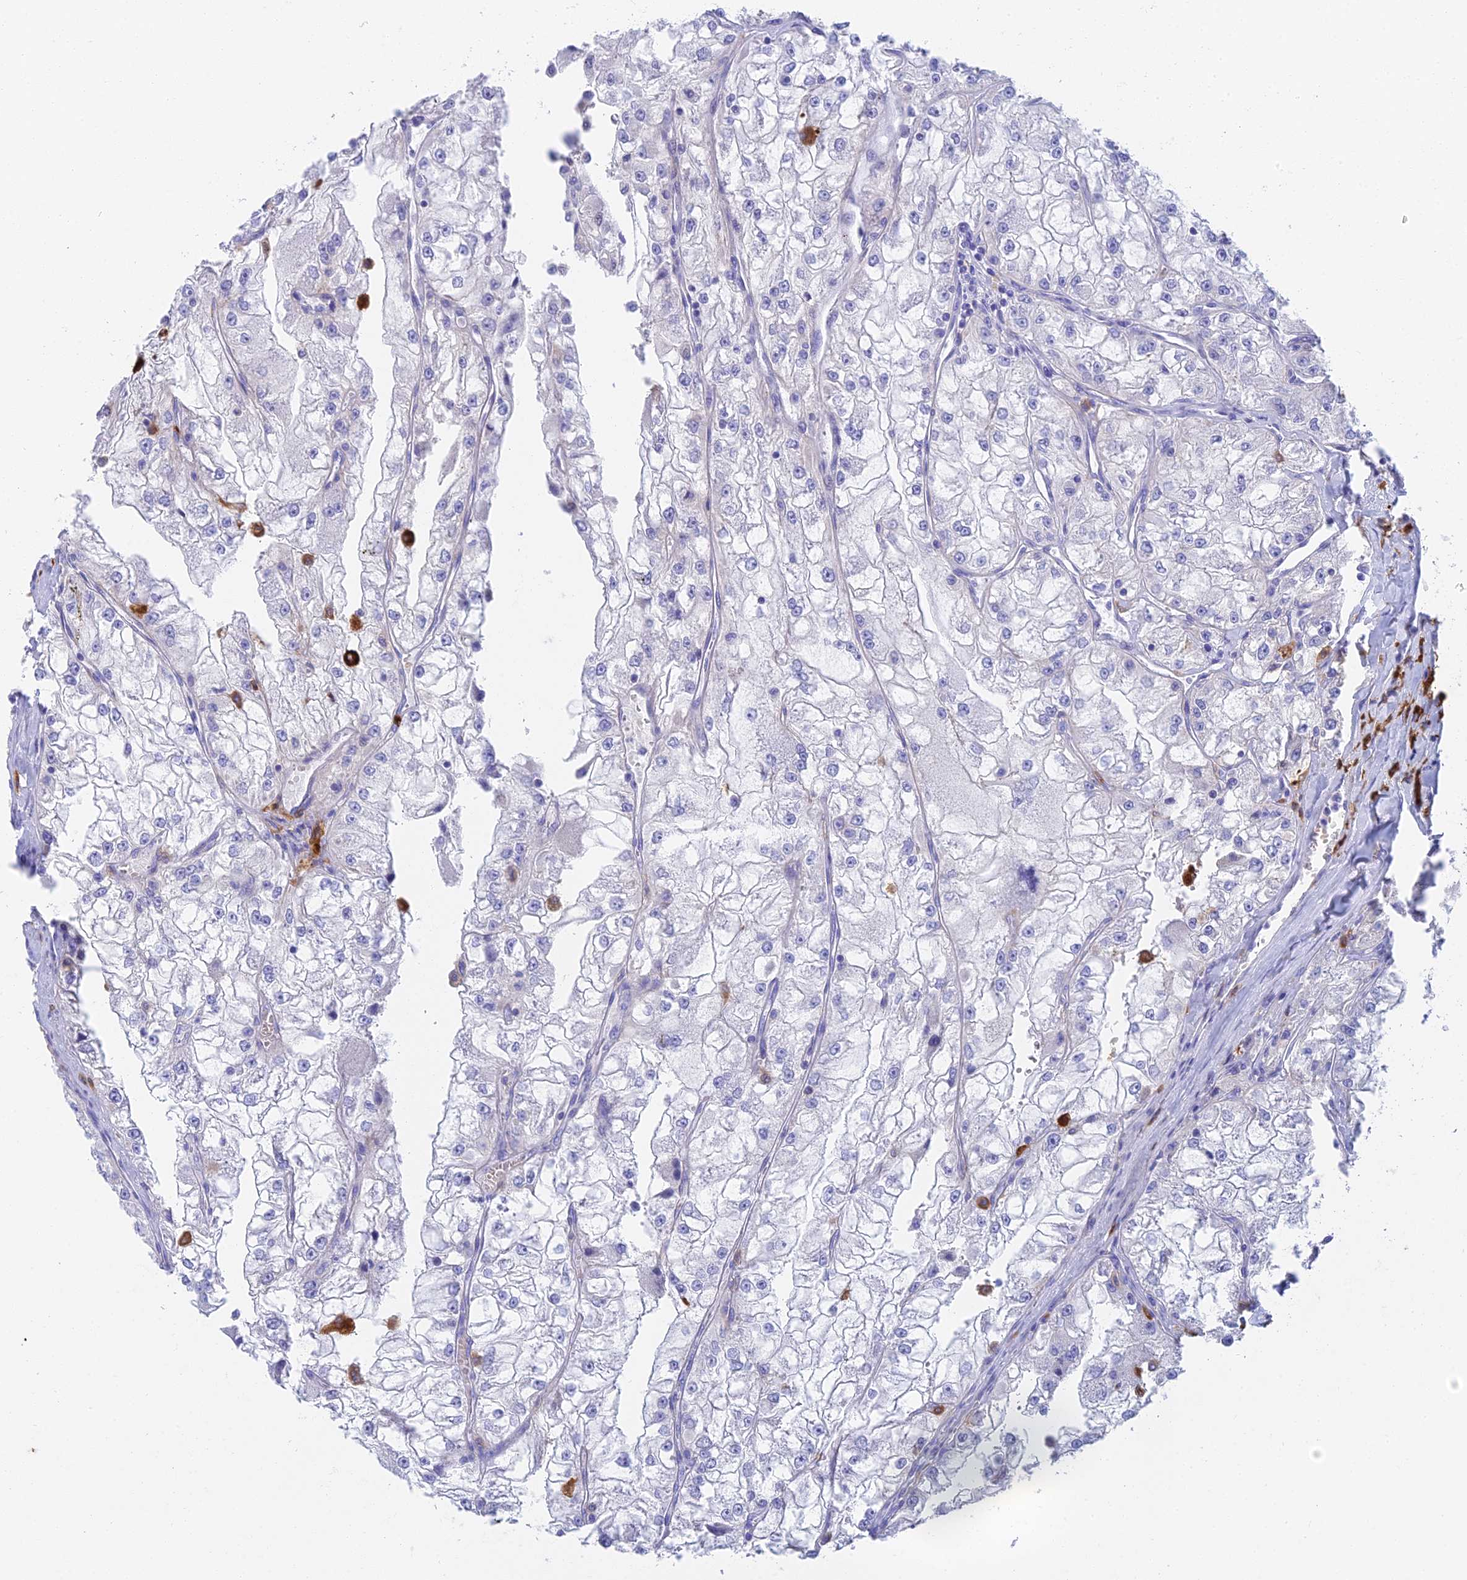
{"staining": {"intensity": "negative", "quantity": "none", "location": "none"}, "tissue": "renal cancer", "cell_type": "Tumor cells", "image_type": "cancer", "snomed": [{"axis": "morphology", "description": "Adenocarcinoma, NOS"}, {"axis": "topography", "description": "Kidney"}], "caption": "Immunohistochemical staining of renal cancer demonstrates no significant expression in tumor cells. The staining was performed using DAB to visualize the protein expression in brown, while the nuclei were stained in blue with hematoxylin (Magnification: 20x).", "gene": "ADAMTS13", "patient": {"sex": "female", "age": 72}}